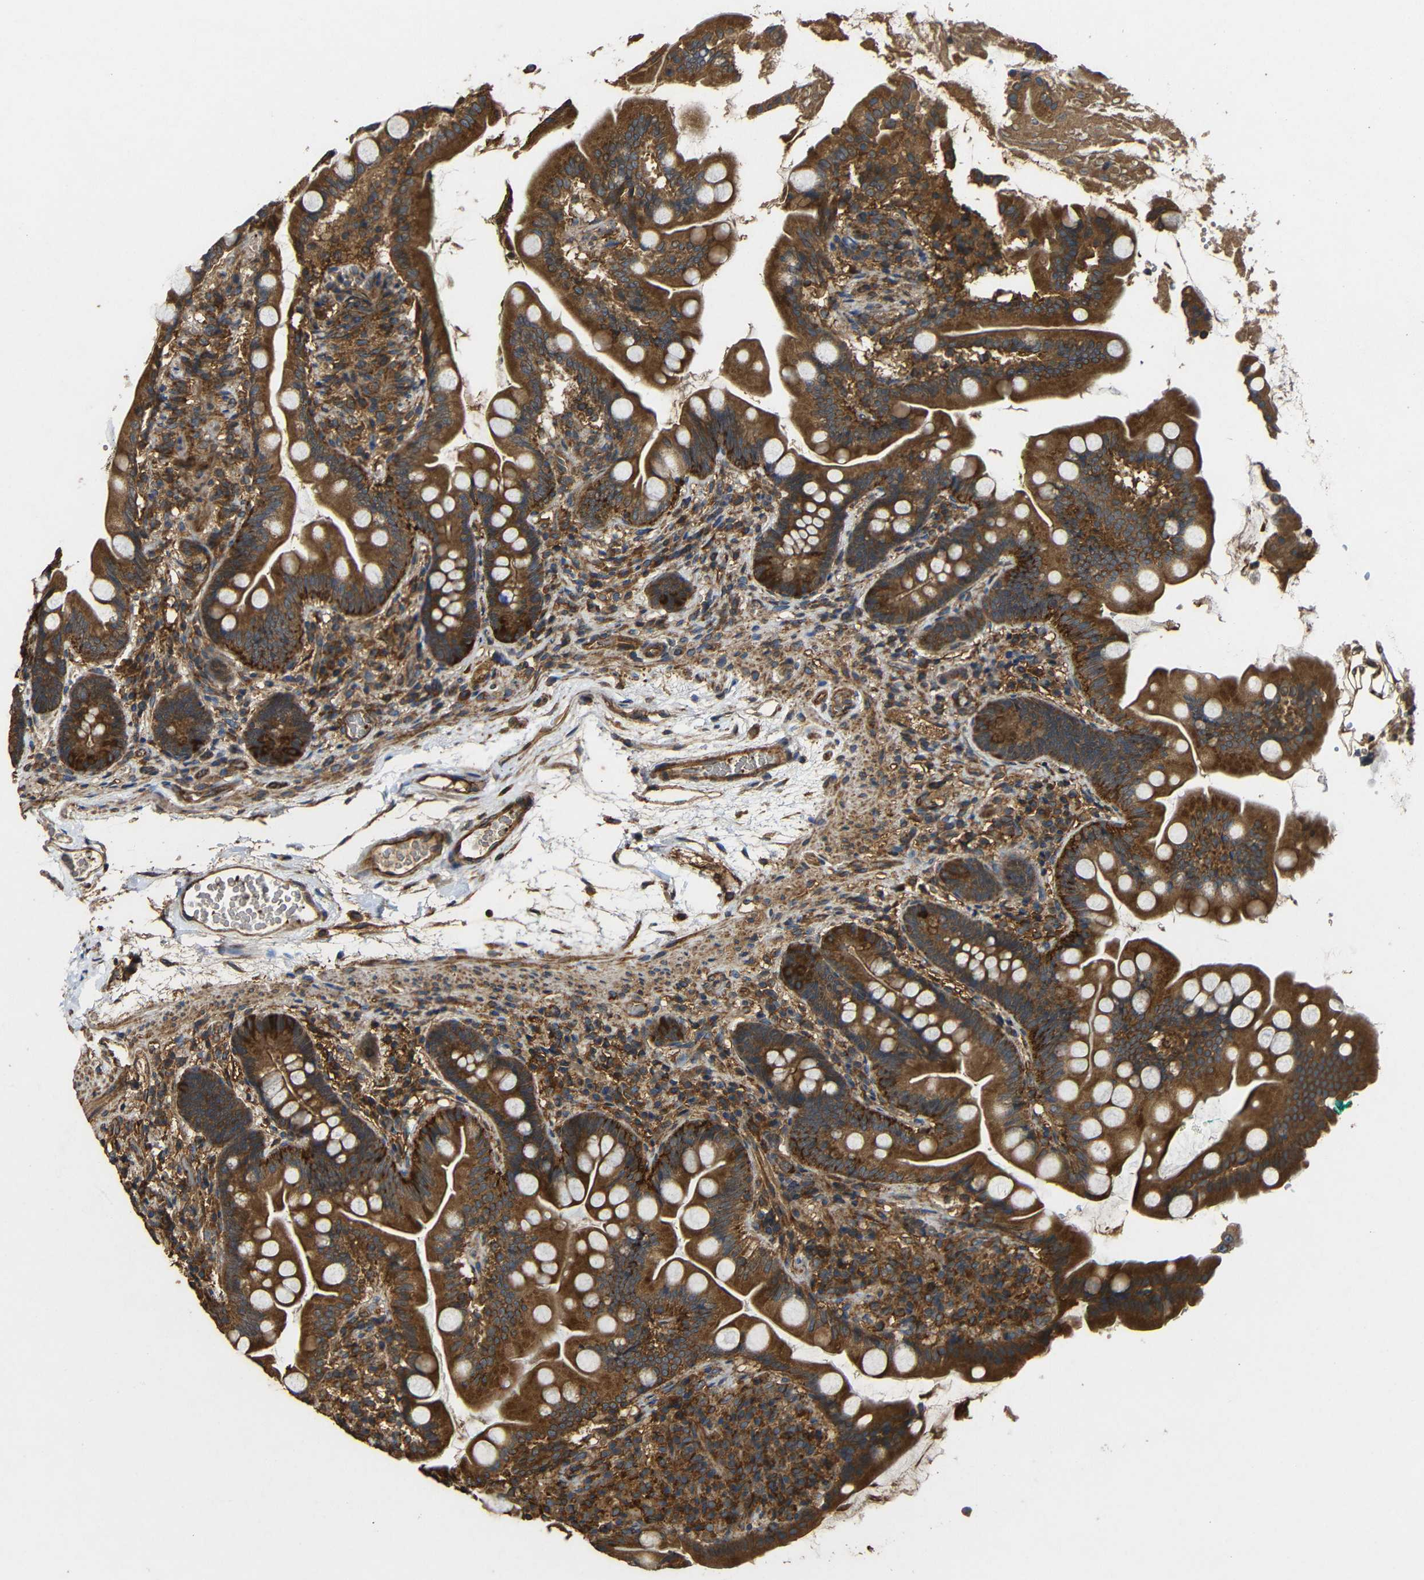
{"staining": {"intensity": "strong", "quantity": ">75%", "location": "cytoplasmic/membranous"}, "tissue": "small intestine", "cell_type": "Glandular cells", "image_type": "normal", "snomed": [{"axis": "morphology", "description": "Normal tissue, NOS"}, {"axis": "topography", "description": "Small intestine"}], "caption": "Human small intestine stained with a brown dye reveals strong cytoplasmic/membranous positive positivity in approximately >75% of glandular cells.", "gene": "EIF2S1", "patient": {"sex": "female", "age": 56}}